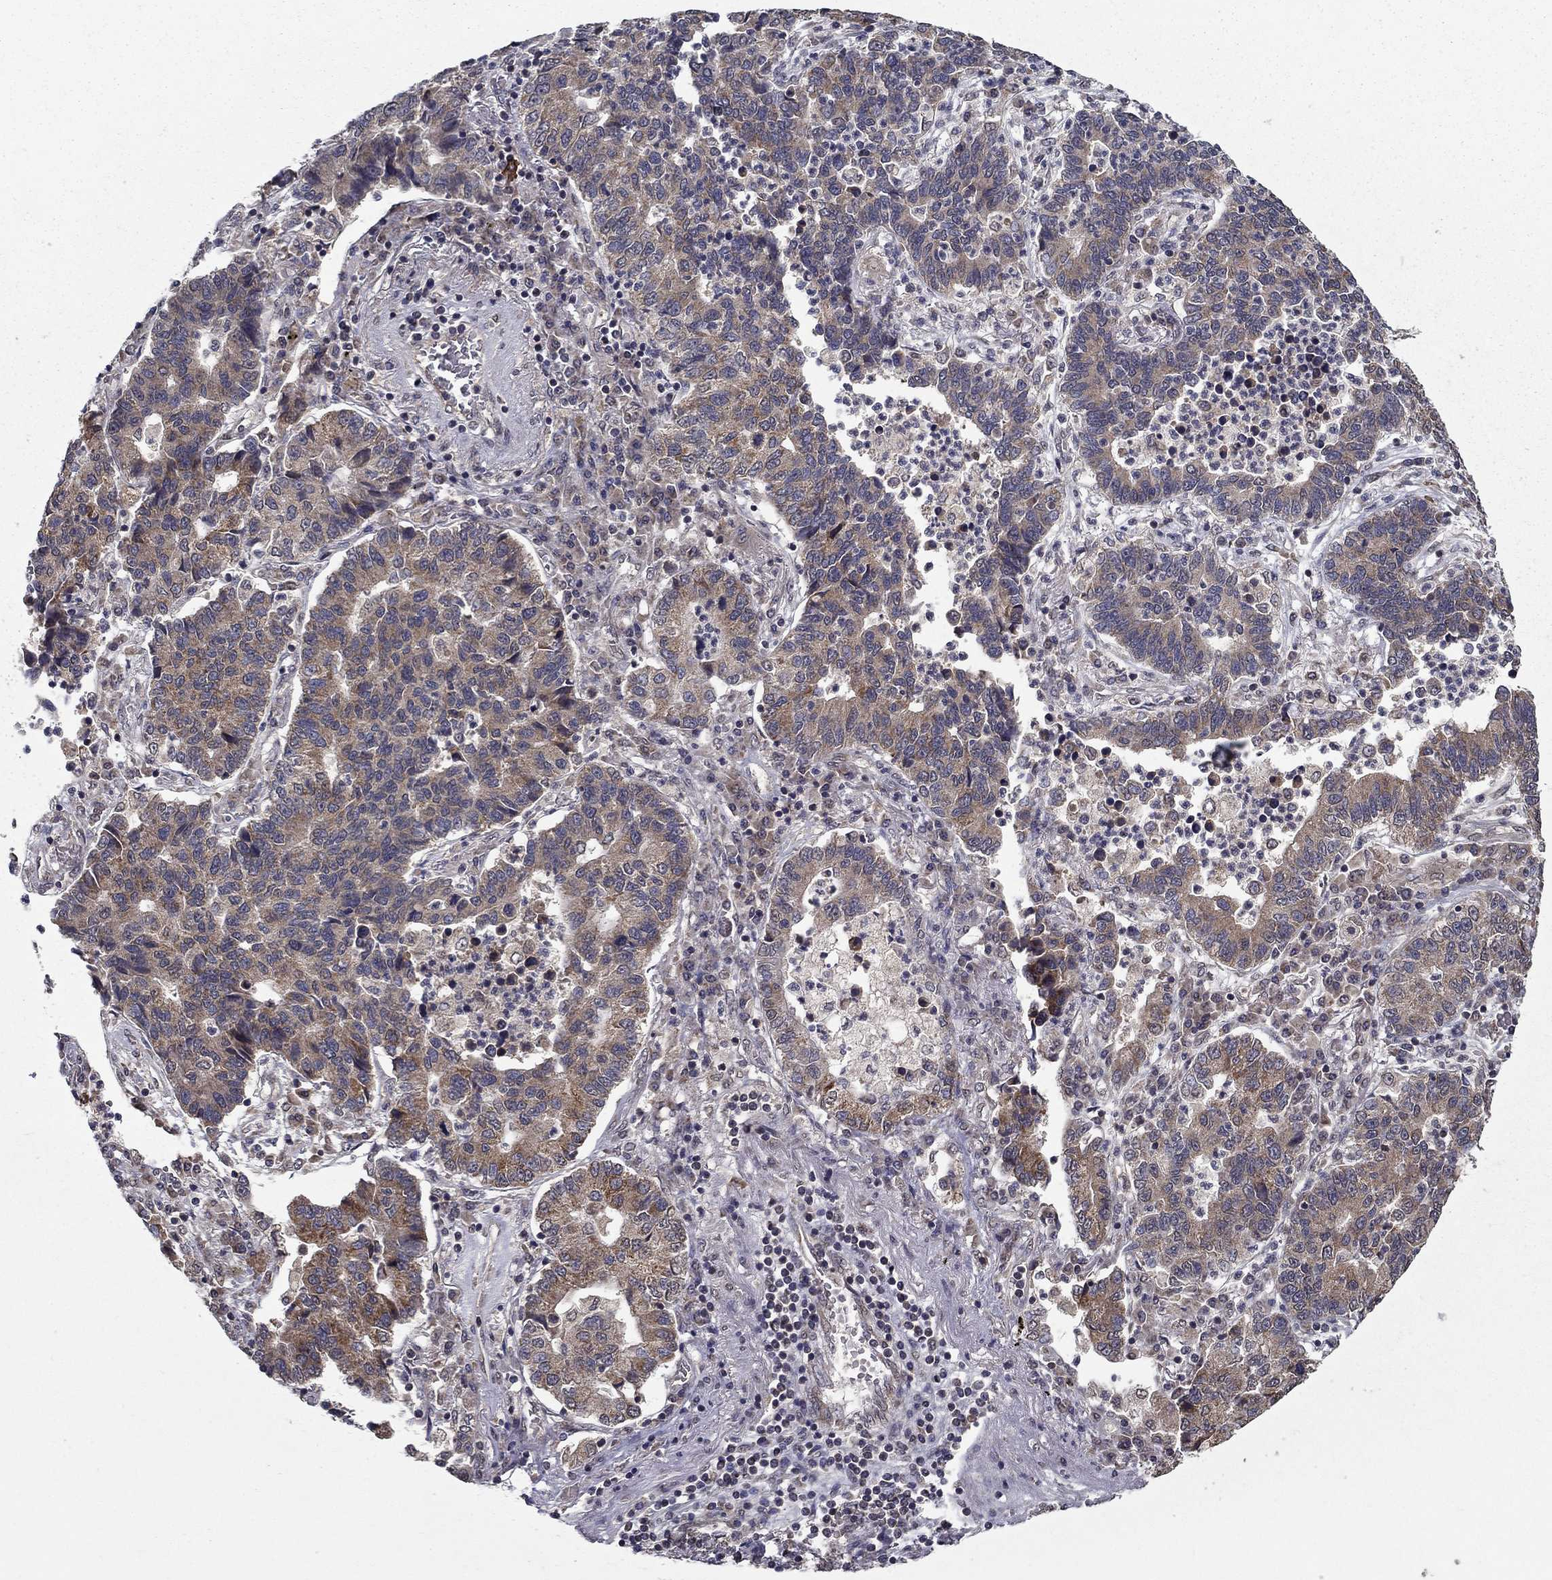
{"staining": {"intensity": "moderate", "quantity": "<25%", "location": "cytoplasmic/membranous"}, "tissue": "lung cancer", "cell_type": "Tumor cells", "image_type": "cancer", "snomed": [{"axis": "morphology", "description": "Adenocarcinoma, NOS"}, {"axis": "topography", "description": "Lung"}], "caption": "The immunohistochemical stain labels moderate cytoplasmic/membranous positivity in tumor cells of lung cancer (adenocarcinoma) tissue. (DAB (3,3'-diaminobenzidine) IHC, brown staining for protein, blue staining for nuclei).", "gene": "SLC2A13", "patient": {"sex": "female", "age": 57}}